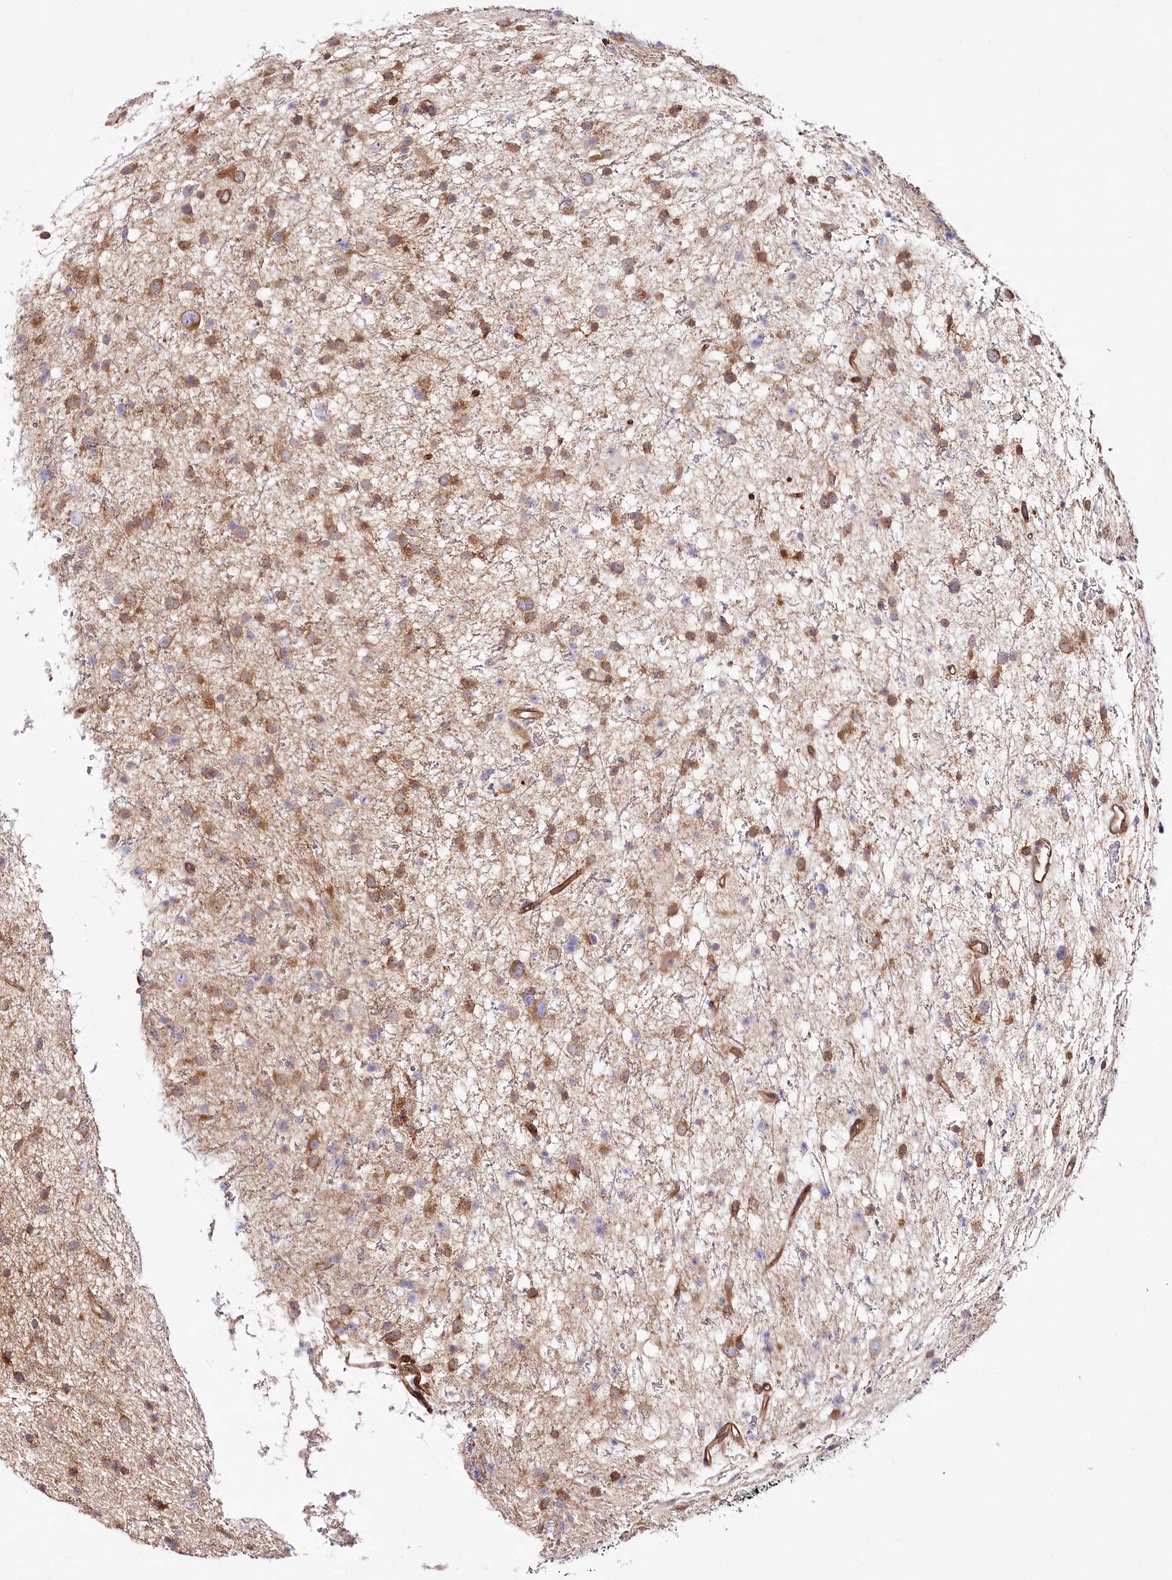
{"staining": {"intensity": "moderate", "quantity": "25%-75%", "location": "cytoplasmic/membranous"}, "tissue": "glioma", "cell_type": "Tumor cells", "image_type": "cancer", "snomed": [{"axis": "morphology", "description": "Glioma, malignant, Low grade"}, {"axis": "topography", "description": "Cerebral cortex"}], "caption": "A photomicrograph of human malignant glioma (low-grade) stained for a protein shows moderate cytoplasmic/membranous brown staining in tumor cells. (DAB = brown stain, brightfield microscopy at high magnification).", "gene": "ABRAXAS2", "patient": {"sex": "female", "age": 39}}